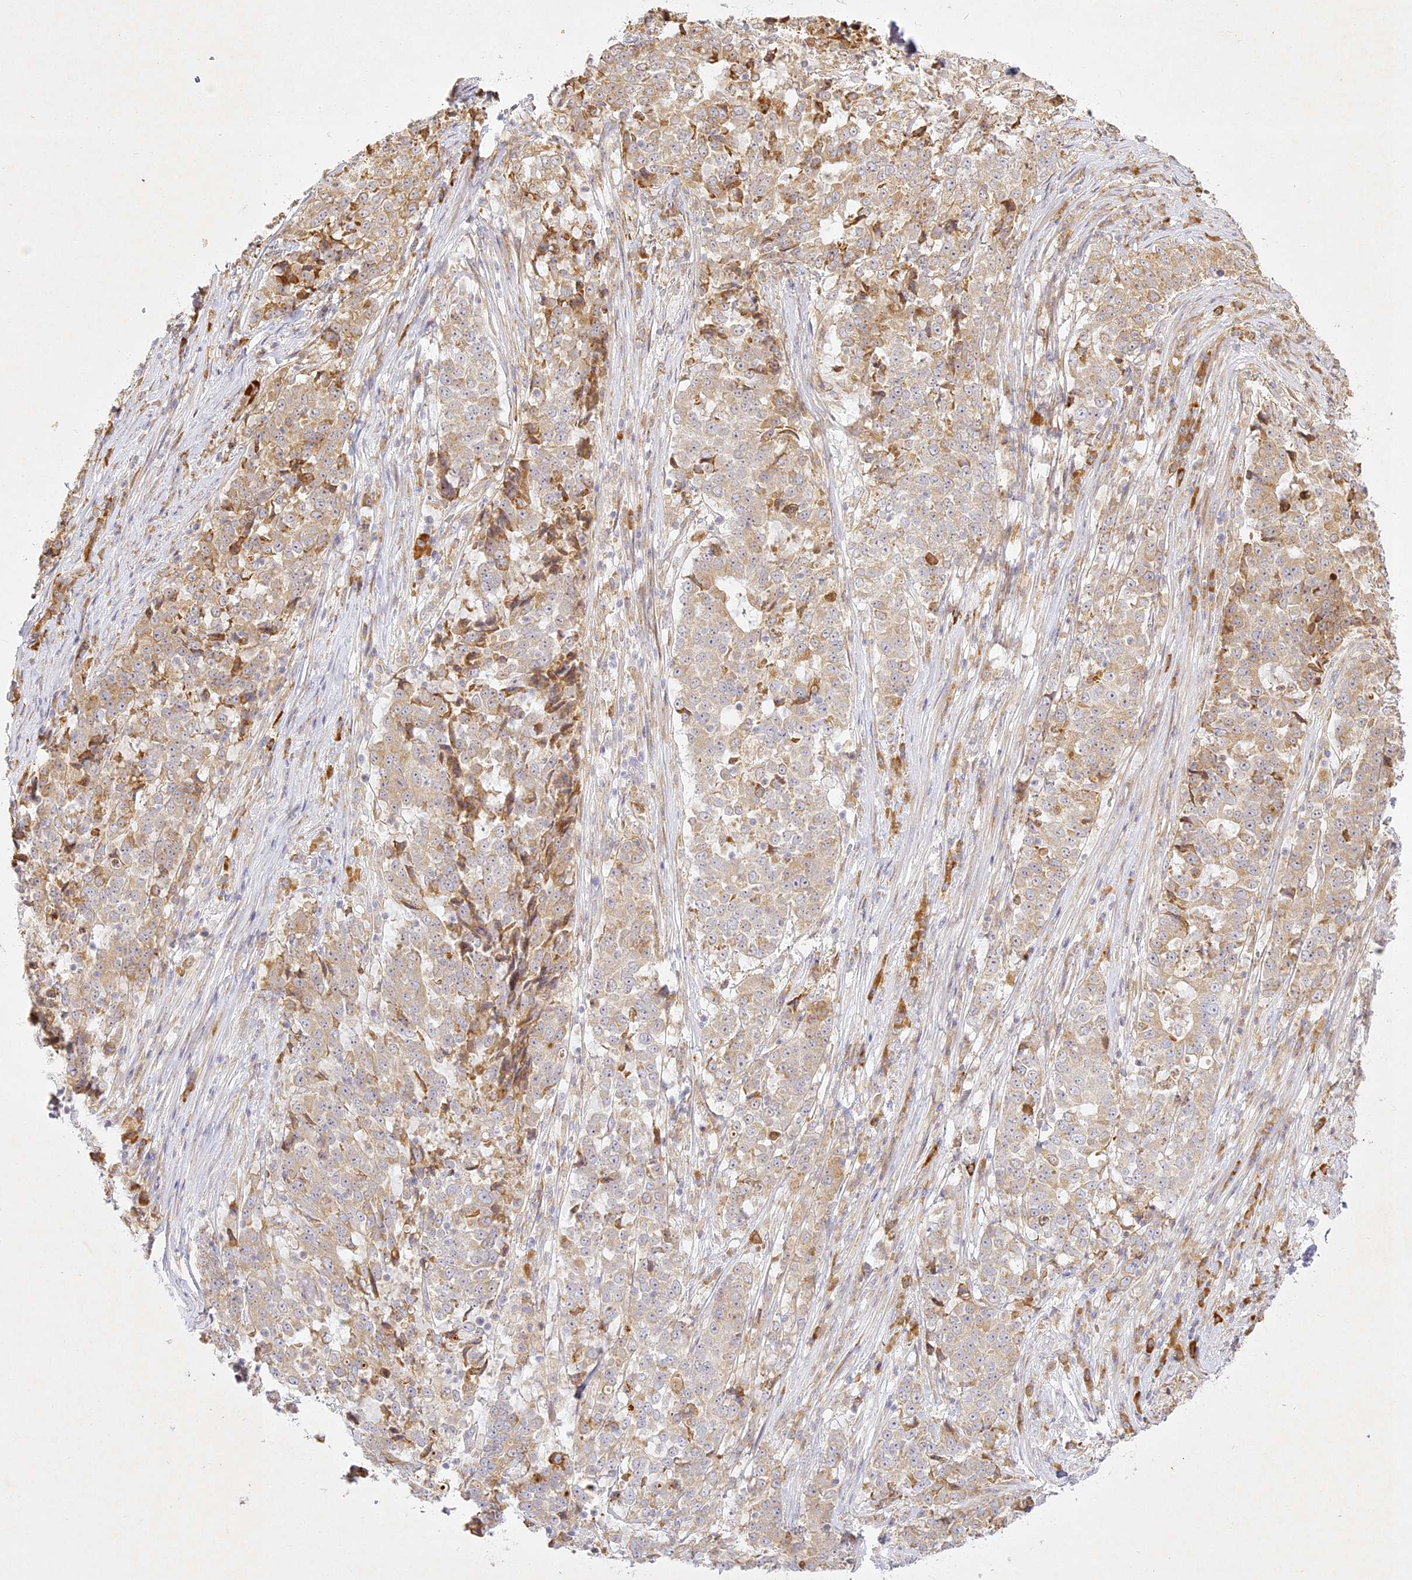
{"staining": {"intensity": "weak", "quantity": ">75%", "location": "cytoplasmic/membranous"}, "tissue": "stomach cancer", "cell_type": "Tumor cells", "image_type": "cancer", "snomed": [{"axis": "morphology", "description": "Adenocarcinoma, NOS"}, {"axis": "topography", "description": "Stomach"}], "caption": "DAB immunohistochemical staining of human stomach adenocarcinoma shows weak cytoplasmic/membranous protein positivity in about >75% of tumor cells. (Brightfield microscopy of DAB IHC at high magnification).", "gene": "SLC30A5", "patient": {"sex": "male", "age": 59}}